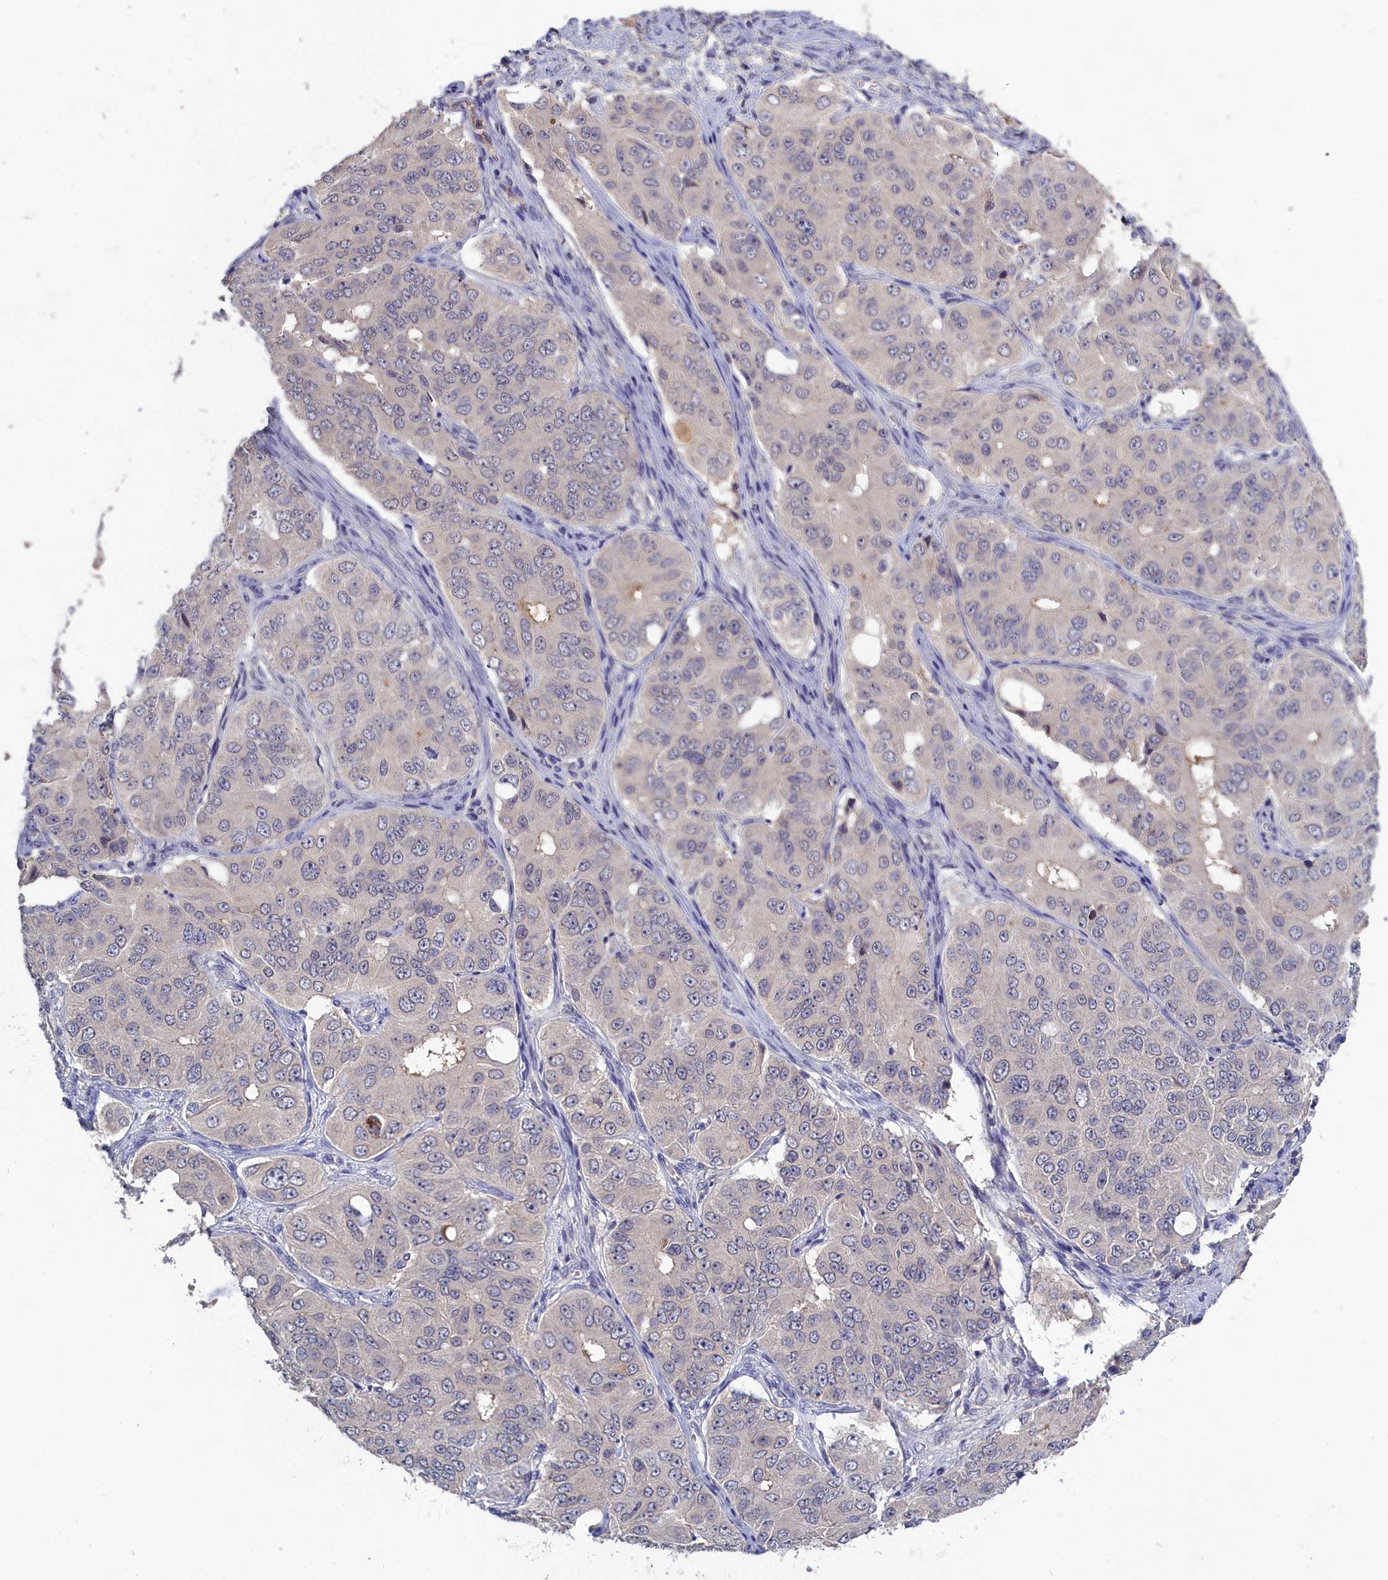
{"staining": {"intensity": "negative", "quantity": "none", "location": "none"}, "tissue": "ovarian cancer", "cell_type": "Tumor cells", "image_type": "cancer", "snomed": [{"axis": "morphology", "description": "Carcinoma, endometroid"}, {"axis": "topography", "description": "Ovary"}], "caption": "Immunohistochemistry image of neoplastic tissue: ovarian cancer (endometroid carcinoma) stained with DAB reveals no significant protein positivity in tumor cells.", "gene": "CELF5", "patient": {"sex": "female", "age": 51}}